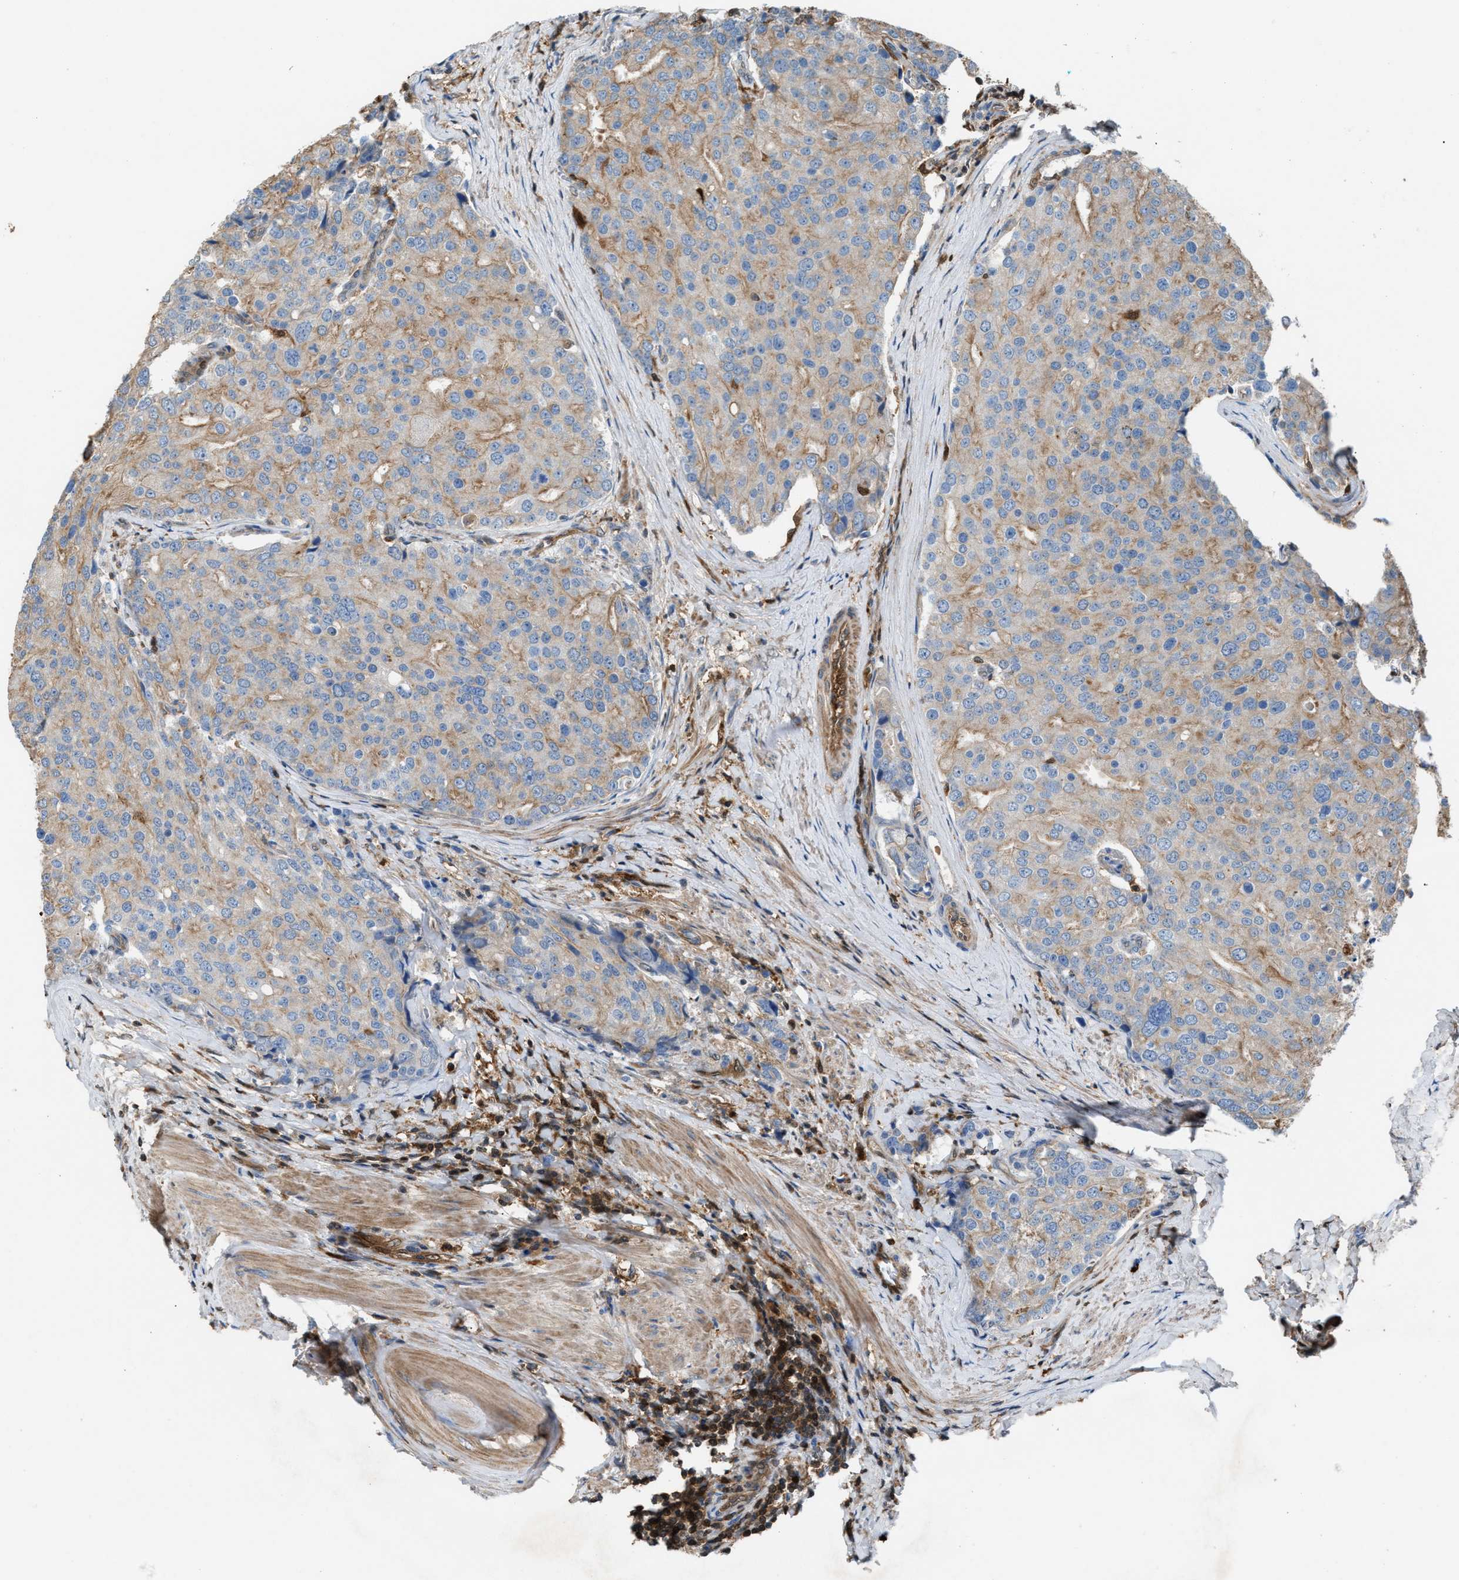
{"staining": {"intensity": "moderate", "quantity": "25%-75%", "location": "cytoplasmic/membranous"}, "tissue": "prostate cancer", "cell_type": "Tumor cells", "image_type": "cancer", "snomed": [{"axis": "morphology", "description": "Adenocarcinoma, High grade"}, {"axis": "topography", "description": "Prostate"}], "caption": "IHC histopathology image of human high-grade adenocarcinoma (prostate) stained for a protein (brown), which displays medium levels of moderate cytoplasmic/membranous staining in about 25%-75% of tumor cells.", "gene": "TPK1", "patient": {"sex": "male", "age": 50}}